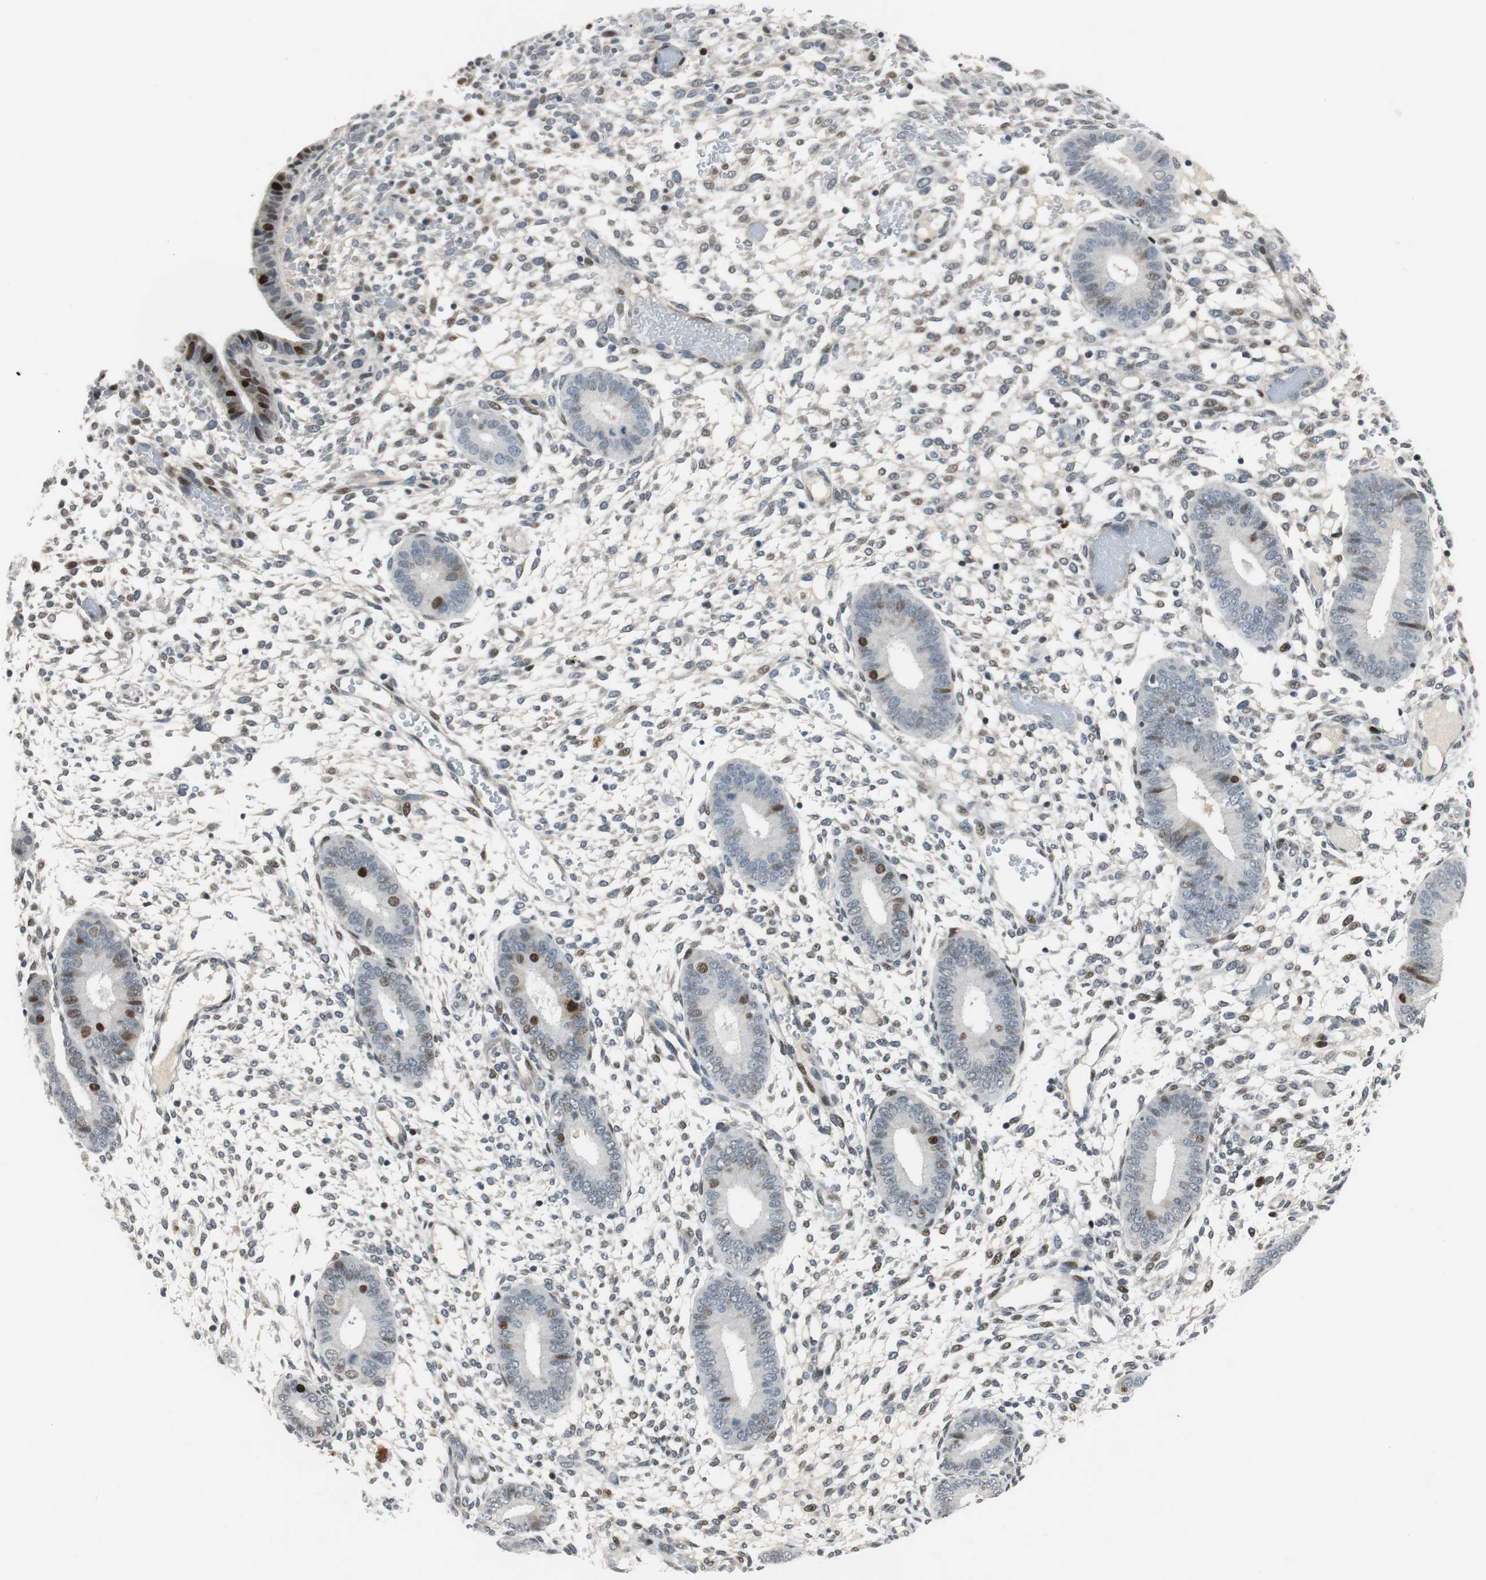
{"staining": {"intensity": "moderate", "quantity": "<25%", "location": "nuclear"}, "tissue": "endometrium", "cell_type": "Cells in endometrial stroma", "image_type": "normal", "snomed": [{"axis": "morphology", "description": "Normal tissue, NOS"}, {"axis": "topography", "description": "Endometrium"}], "caption": "Immunohistochemical staining of benign human endometrium reveals <25% levels of moderate nuclear protein positivity in approximately <25% of cells in endometrial stroma.", "gene": "AJUBA", "patient": {"sex": "female", "age": 42}}